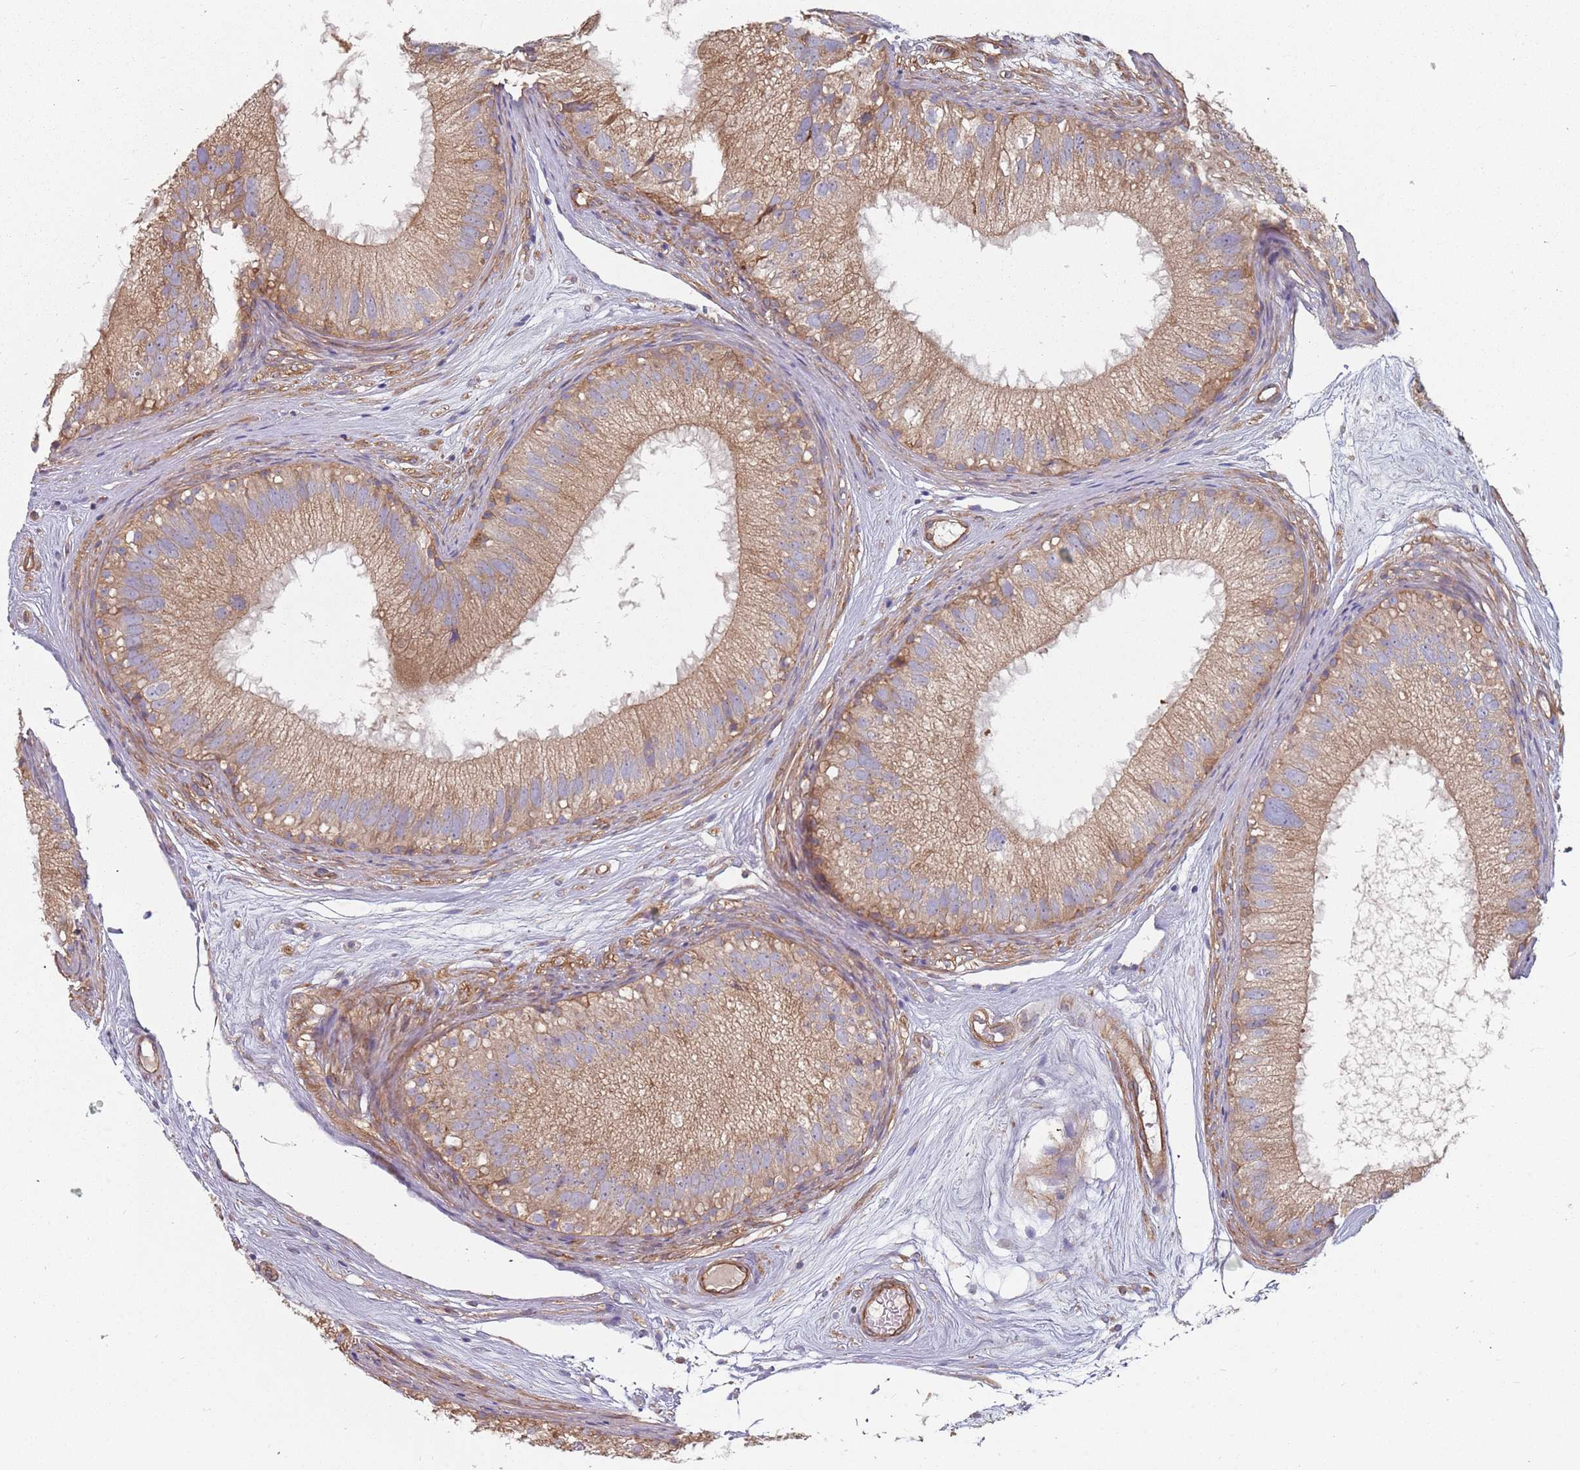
{"staining": {"intensity": "moderate", "quantity": ">75%", "location": "cytoplasmic/membranous"}, "tissue": "epididymis", "cell_type": "Glandular cells", "image_type": "normal", "snomed": [{"axis": "morphology", "description": "Normal tissue, NOS"}, {"axis": "topography", "description": "Epididymis"}], "caption": "High-magnification brightfield microscopy of benign epididymis stained with DAB (brown) and counterstained with hematoxylin (blue). glandular cells exhibit moderate cytoplasmic/membranous staining is seen in about>75% of cells. The staining was performed using DAB (3,3'-diaminobenzidine) to visualize the protein expression in brown, while the nuclei were stained in blue with hematoxylin (Magnification: 20x).", "gene": "SPDL1", "patient": {"sex": "male", "age": 77}}